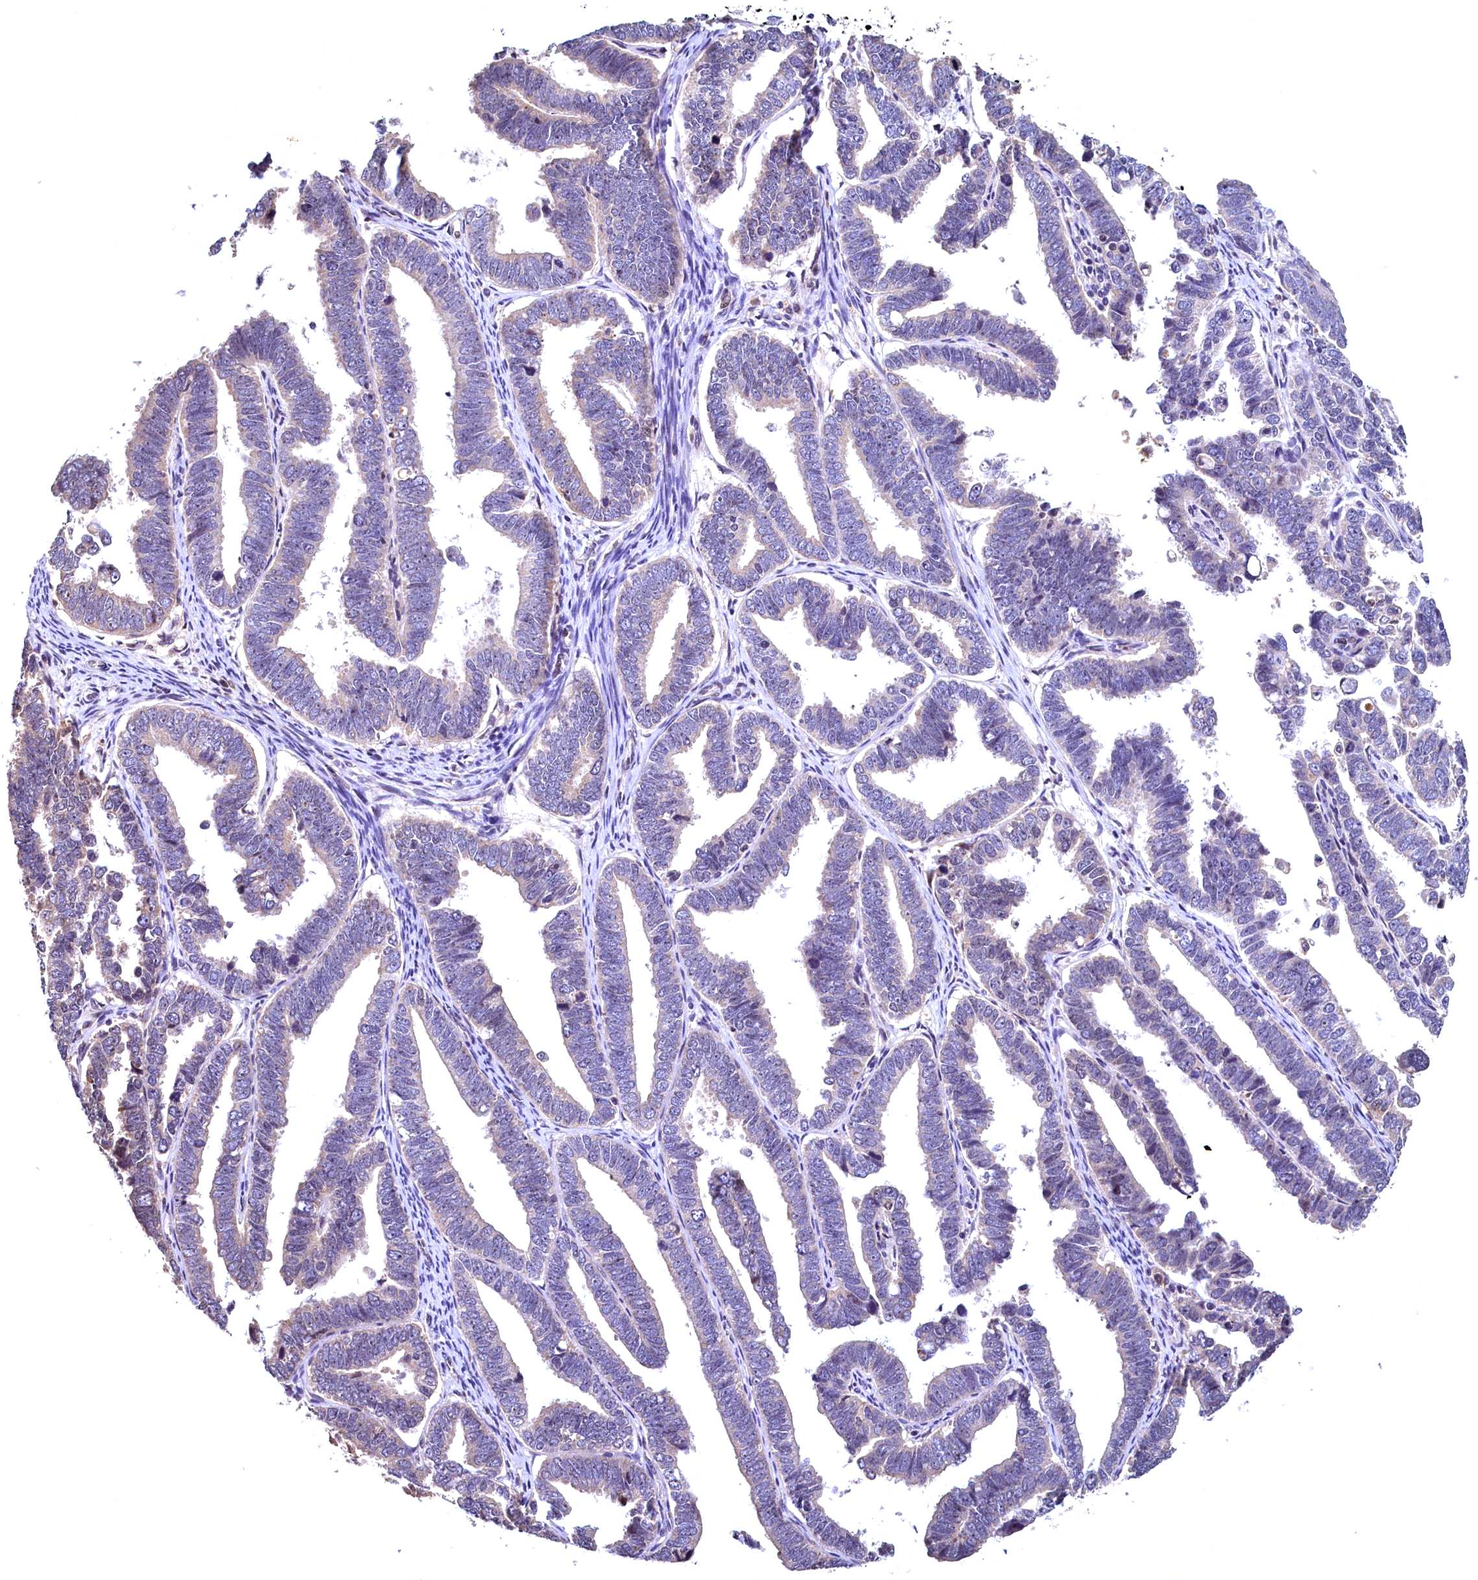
{"staining": {"intensity": "negative", "quantity": "none", "location": "none"}, "tissue": "endometrial cancer", "cell_type": "Tumor cells", "image_type": "cancer", "snomed": [{"axis": "morphology", "description": "Adenocarcinoma, NOS"}, {"axis": "topography", "description": "Endometrium"}], "caption": "Immunohistochemistry of endometrial cancer displays no expression in tumor cells.", "gene": "LATS2", "patient": {"sex": "female", "age": 75}}